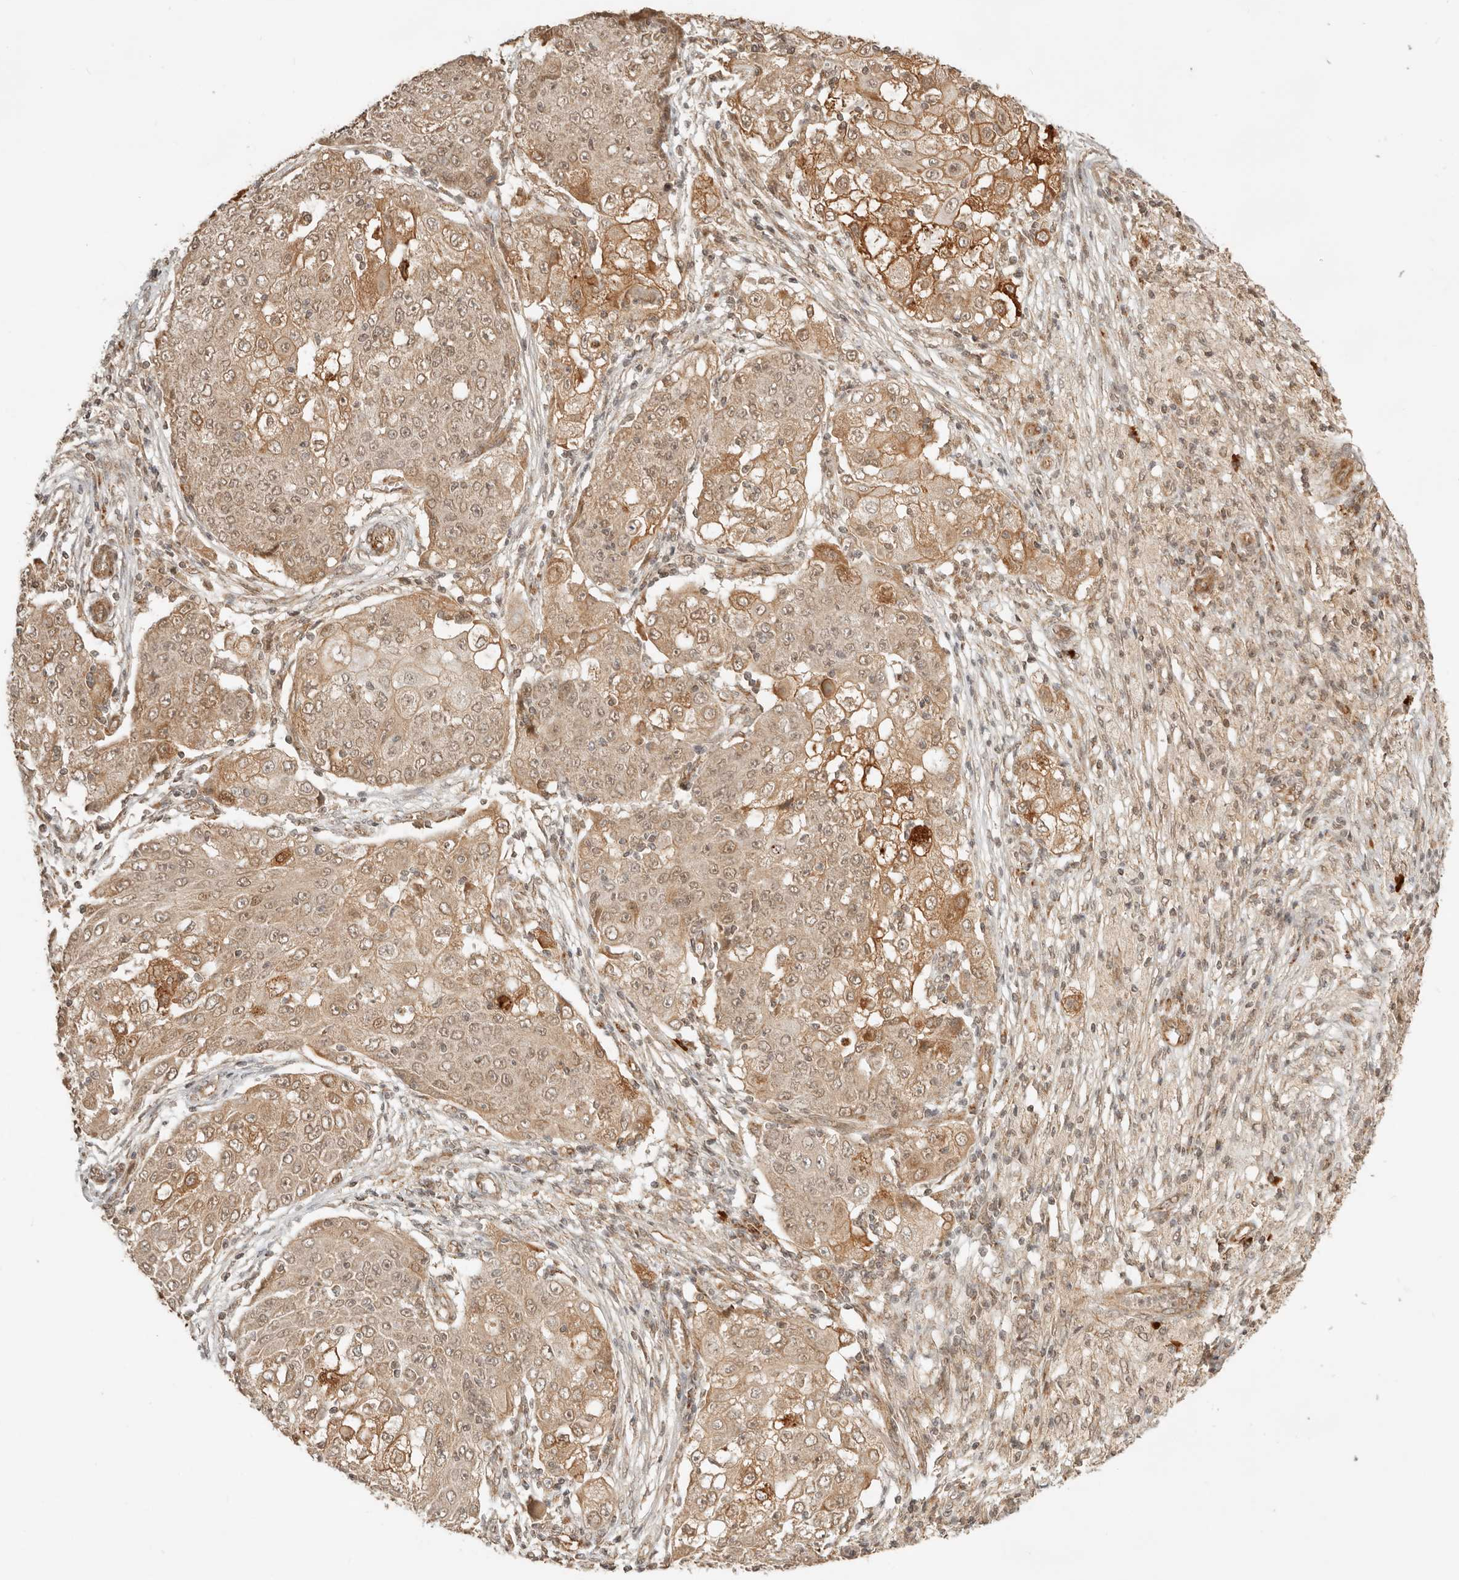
{"staining": {"intensity": "moderate", "quantity": ">75%", "location": "cytoplasmic/membranous,nuclear"}, "tissue": "ovarian cancer", "cell_type": "Tumor cells", "image_type": "cancer", "snomed": [{"axis": "morphology", "description": "Carcinoma, endometroid"}, {"axis": "topography", "description": "Ovary"}], "caption": "Ovarian cancer tissue reveals moderate cytoplasmic/membranous and nuclear expression in about >75% of tumor cells", "gene": "BAALC", "patient": {"sex": "female", "age": 42}}